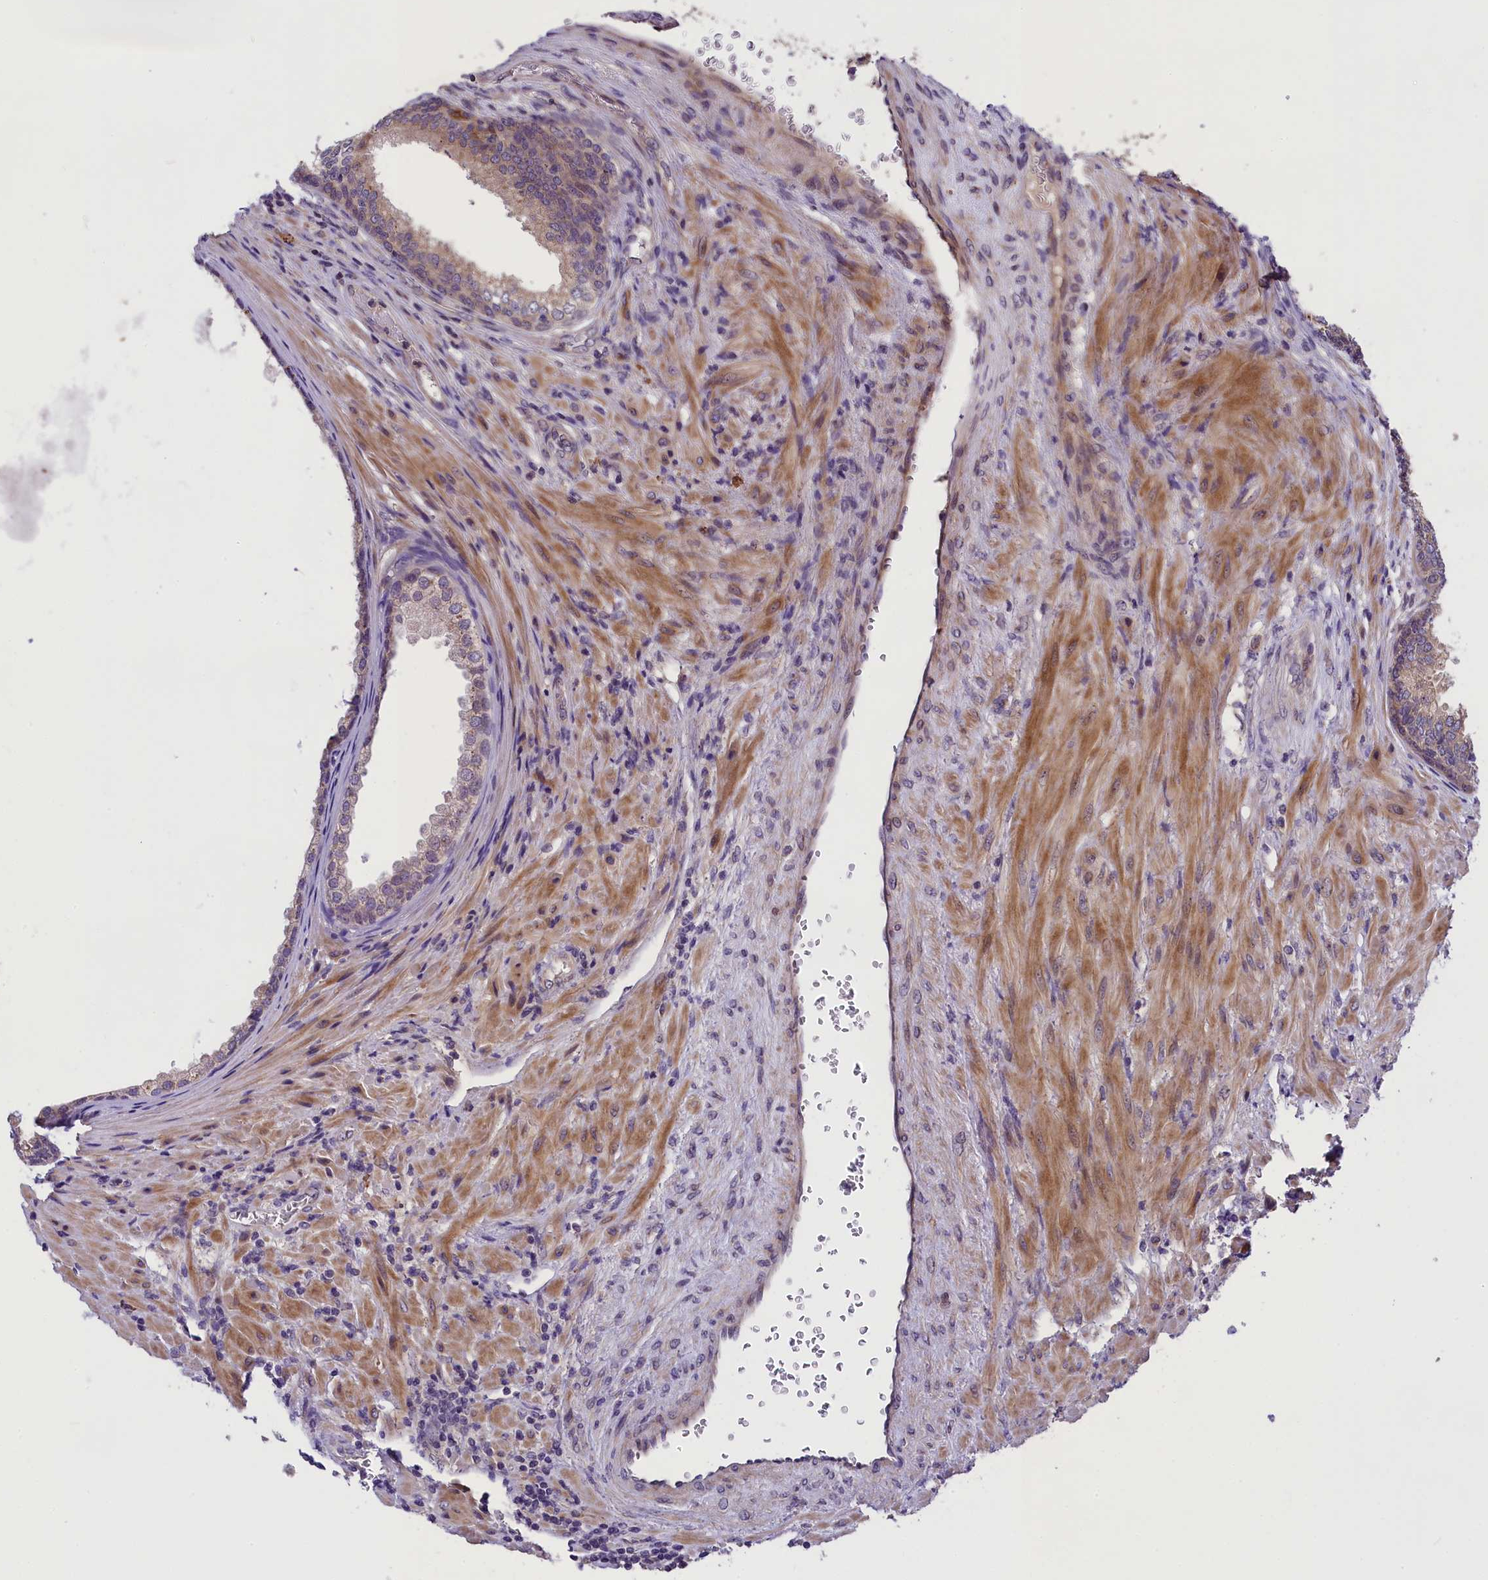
{"staining": {"intensity": "moderate", "quantity": "25%-75%", "location": "cytoplasmic/membranous"}, "tissue": "prostate", "cell_type": "Glandular cells", "image_type": "normal", "snomed": [{"axis": "morphology", "description": "Normal tissue, NOS"}, {"axis": "topography", "description": "Prostate"}], "caption": "A micrograph showing moderate cytoplasmic/membranous positivity in approximately 25%-75% of glandular cells in normal prostate, as visualized by brown immunohistochemical staining.", "gene": "ABCC10", "patient": {"sex": "male", "age": 76}}